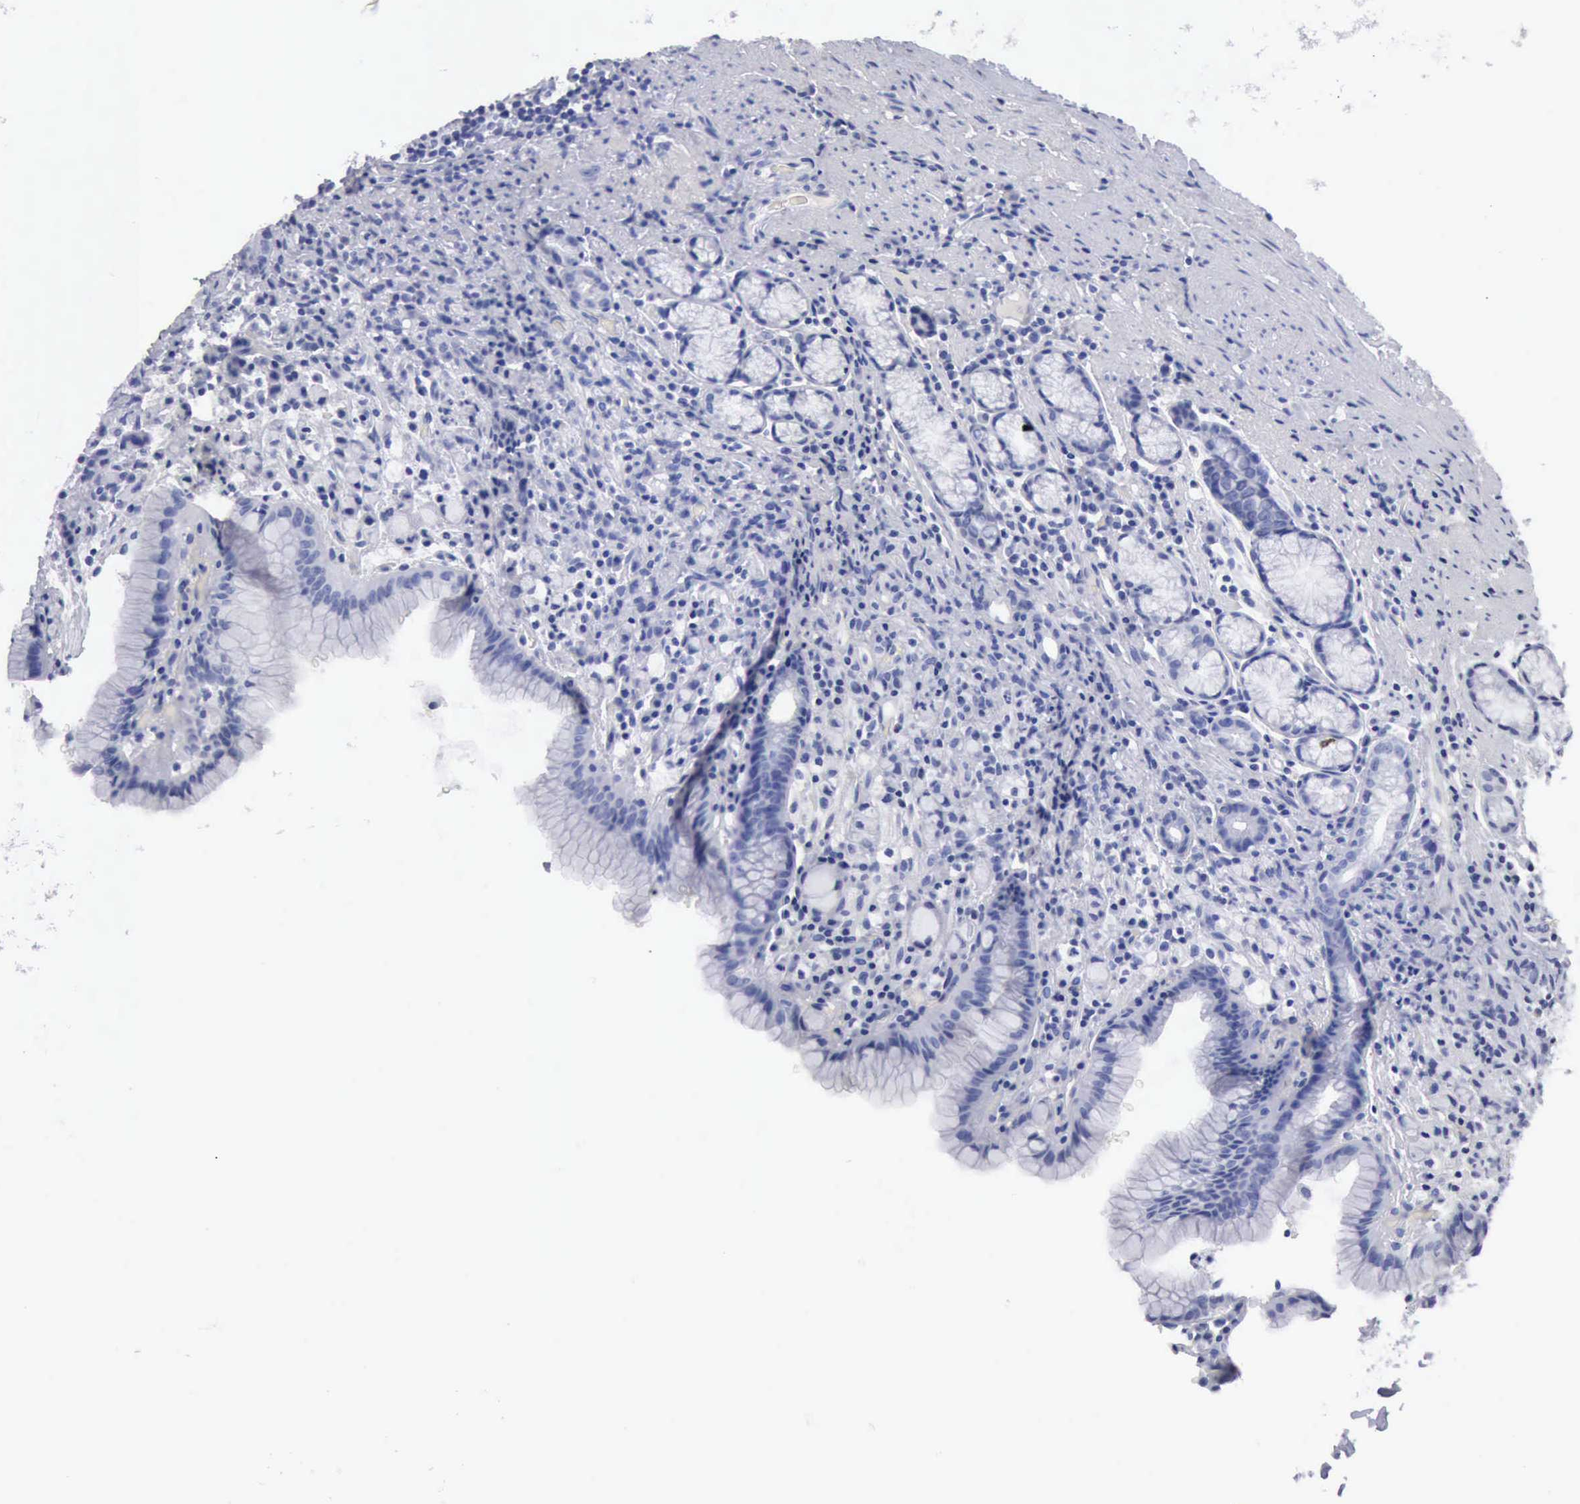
{"staining": {"intensity": "negative", "quantity": "none", "location": "none"}, "tissue": "stomach", "cell_type": "Glandular cells", "image_type": "normal", "snomed": [{"axis": "morphology", "description": "Normal tissue, NOS"}, {"axis": "topography", "description": "Stomach, lower"}], "caption": "An immunohistochemistry photomicrograph of normal stomach is shown. There is no staining in glandular cells of stomach. (IHC, brightfield microscopy, high magnification).", "gene": "CYP19A1", "patient": {"sex": "male", "age": 56}}